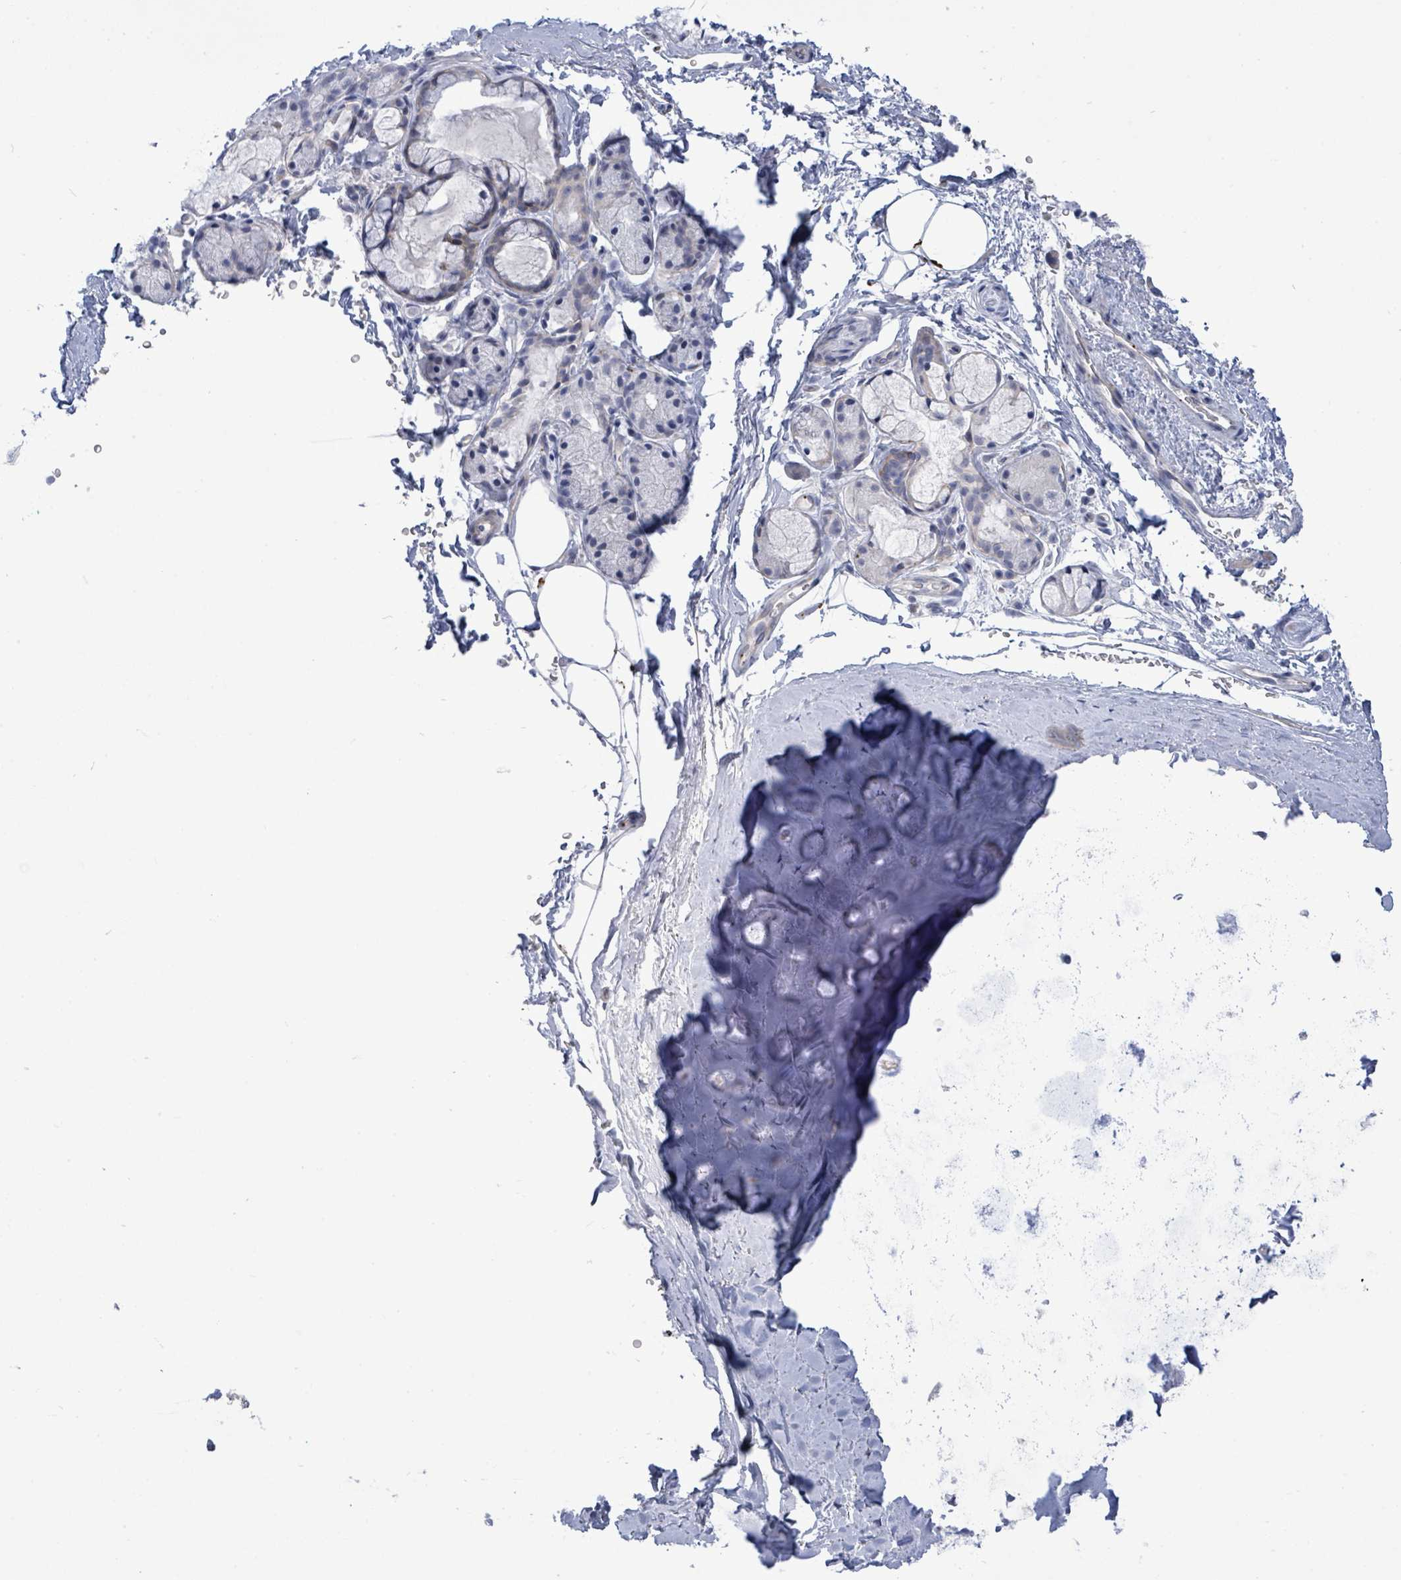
{"staining": {"intensity": "negative", "quantity": "none", "location": "none"}, "tissue": "adipose tissue", "cell_type": "Adipocytes", "image_type": "normal", "snomed": [{"axis": "morphology", "description": "Normal tissue, NOS"}, {"axis": "topography", "description": "Cartilage tissue"}, {"axis": "topography", "description": "Bronchus"}], "caption": "A high-resolution micrograph shows IHC staining of normal adipose tissue, which reveals no significant staining in adipocytes. Nuclei are stained in blue.", "gene": "CT45A10", "patient": {"sex": "female", "age": 72}}